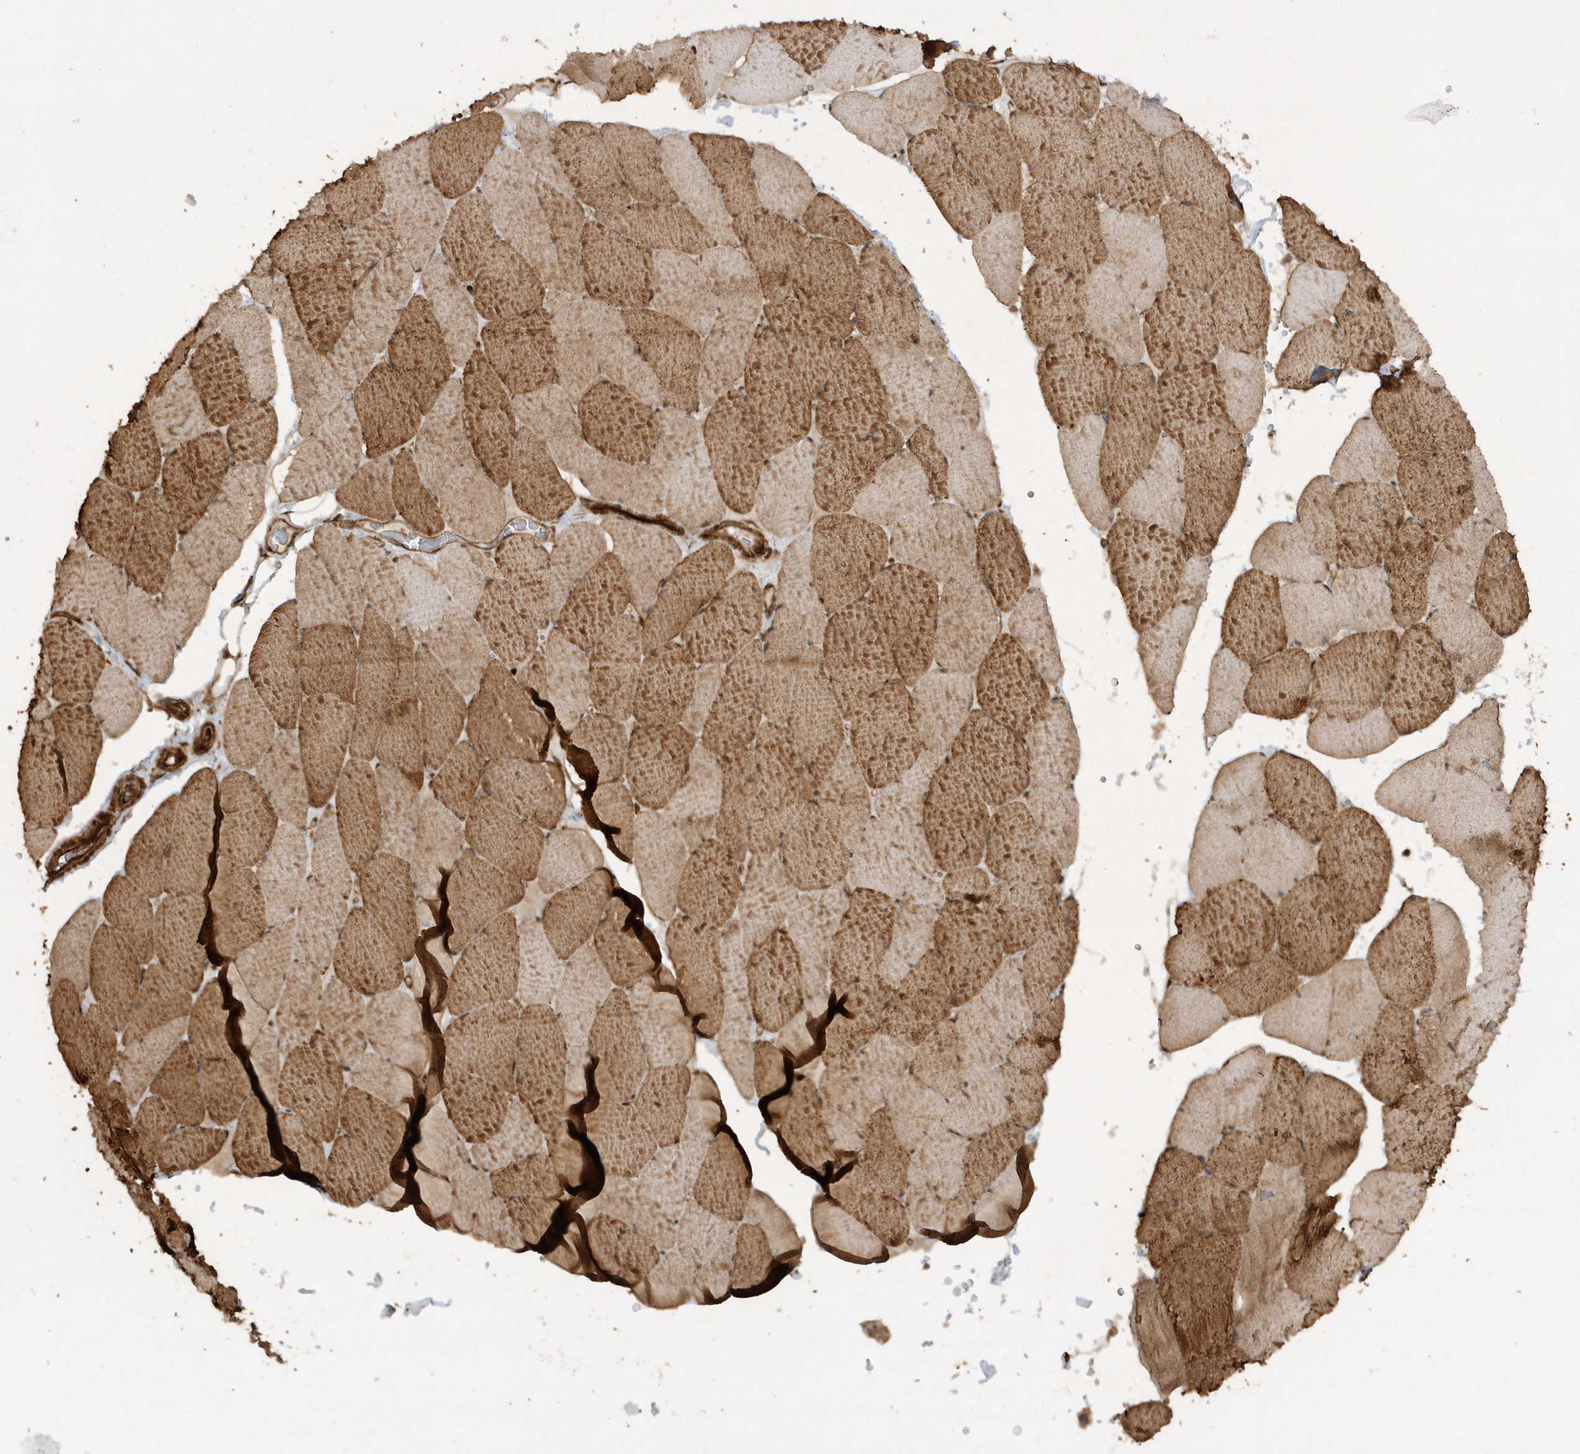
{"staining": {"intensity": "moderate", "quantity": ">75%", "location": "cytoplasmic/membranous"}, "tissue": "skeletal muscle", "cell_type": "Myocytes", "image_type": "normal", "snomed": [{"axis": "morphology", "description": "Normal tissue, NOS"}, {"axis": "topography", "description": "Skeletal muscle"}, {"axis": "topography", "description": "Head-Neck"}], "caption": "Skeletal muscle stained with DAB (3,3'-diaminobenzidine) IHC shows medium levels of moderate cytoplasmic/membranous positivity in about >75% of myocytes. Using DAB (brown) and hematoxylin (blue) stains, captured at high magnification using brightfield microscopy.", "gene": "AVPI1", "patient": {"sex": "male", "age": 66}}